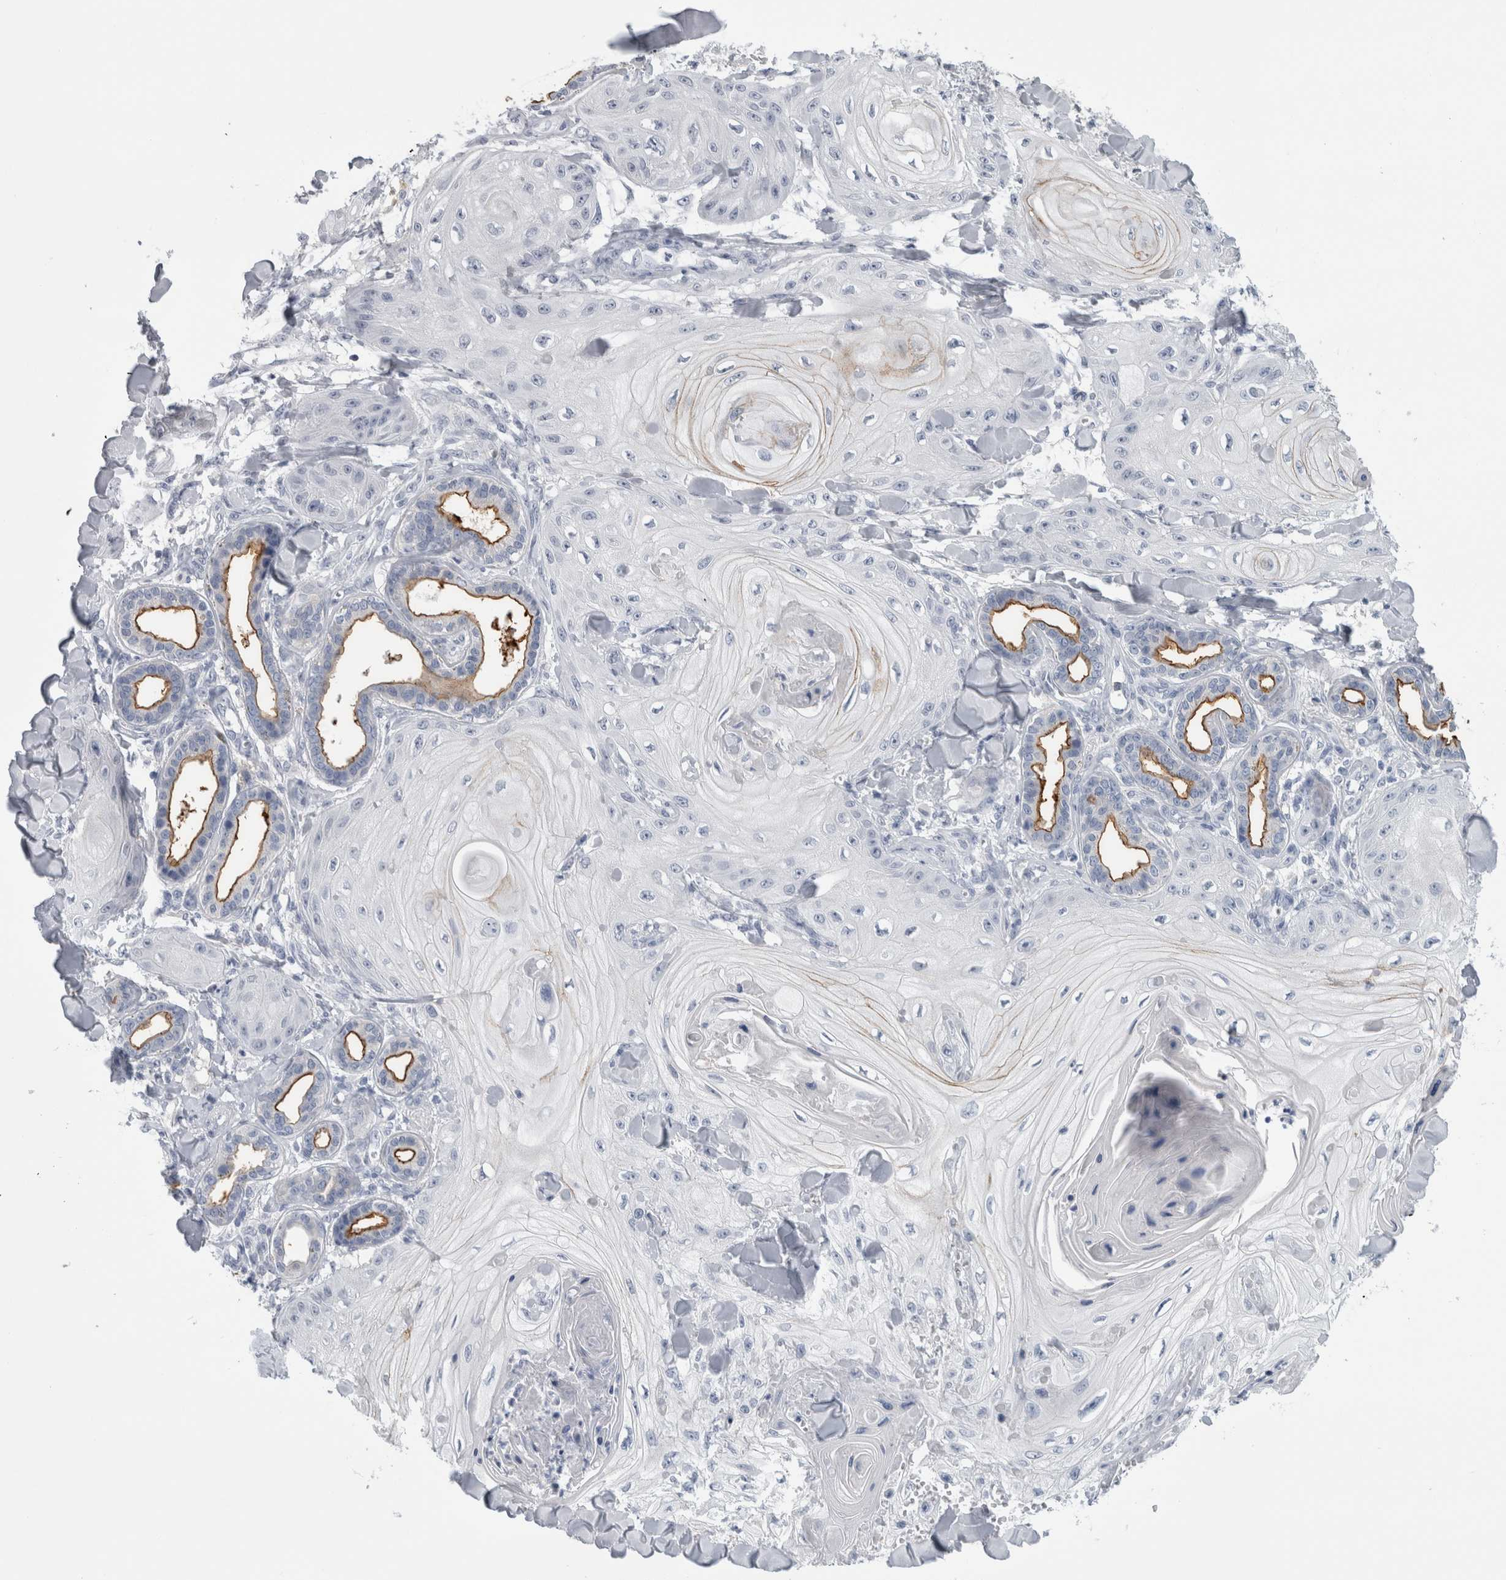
{"staining": {"intensity": "negative", "quantity": "none", "location": "none"}, "tissue": "skin cancer", "cell_type": "Tumor cells", "image_type": "cancer", "snomed": [{"axis": "morphology", "description": "Squamous cell carcinoma, NOS"}, {"axis": "topography", "description": "Skin"}], "caption": "A histopathology image of human skin cancer is negative for staining in tumor cells.", "gene": "ANKFY1", "patient": {"sex": "male", "age": 74}}